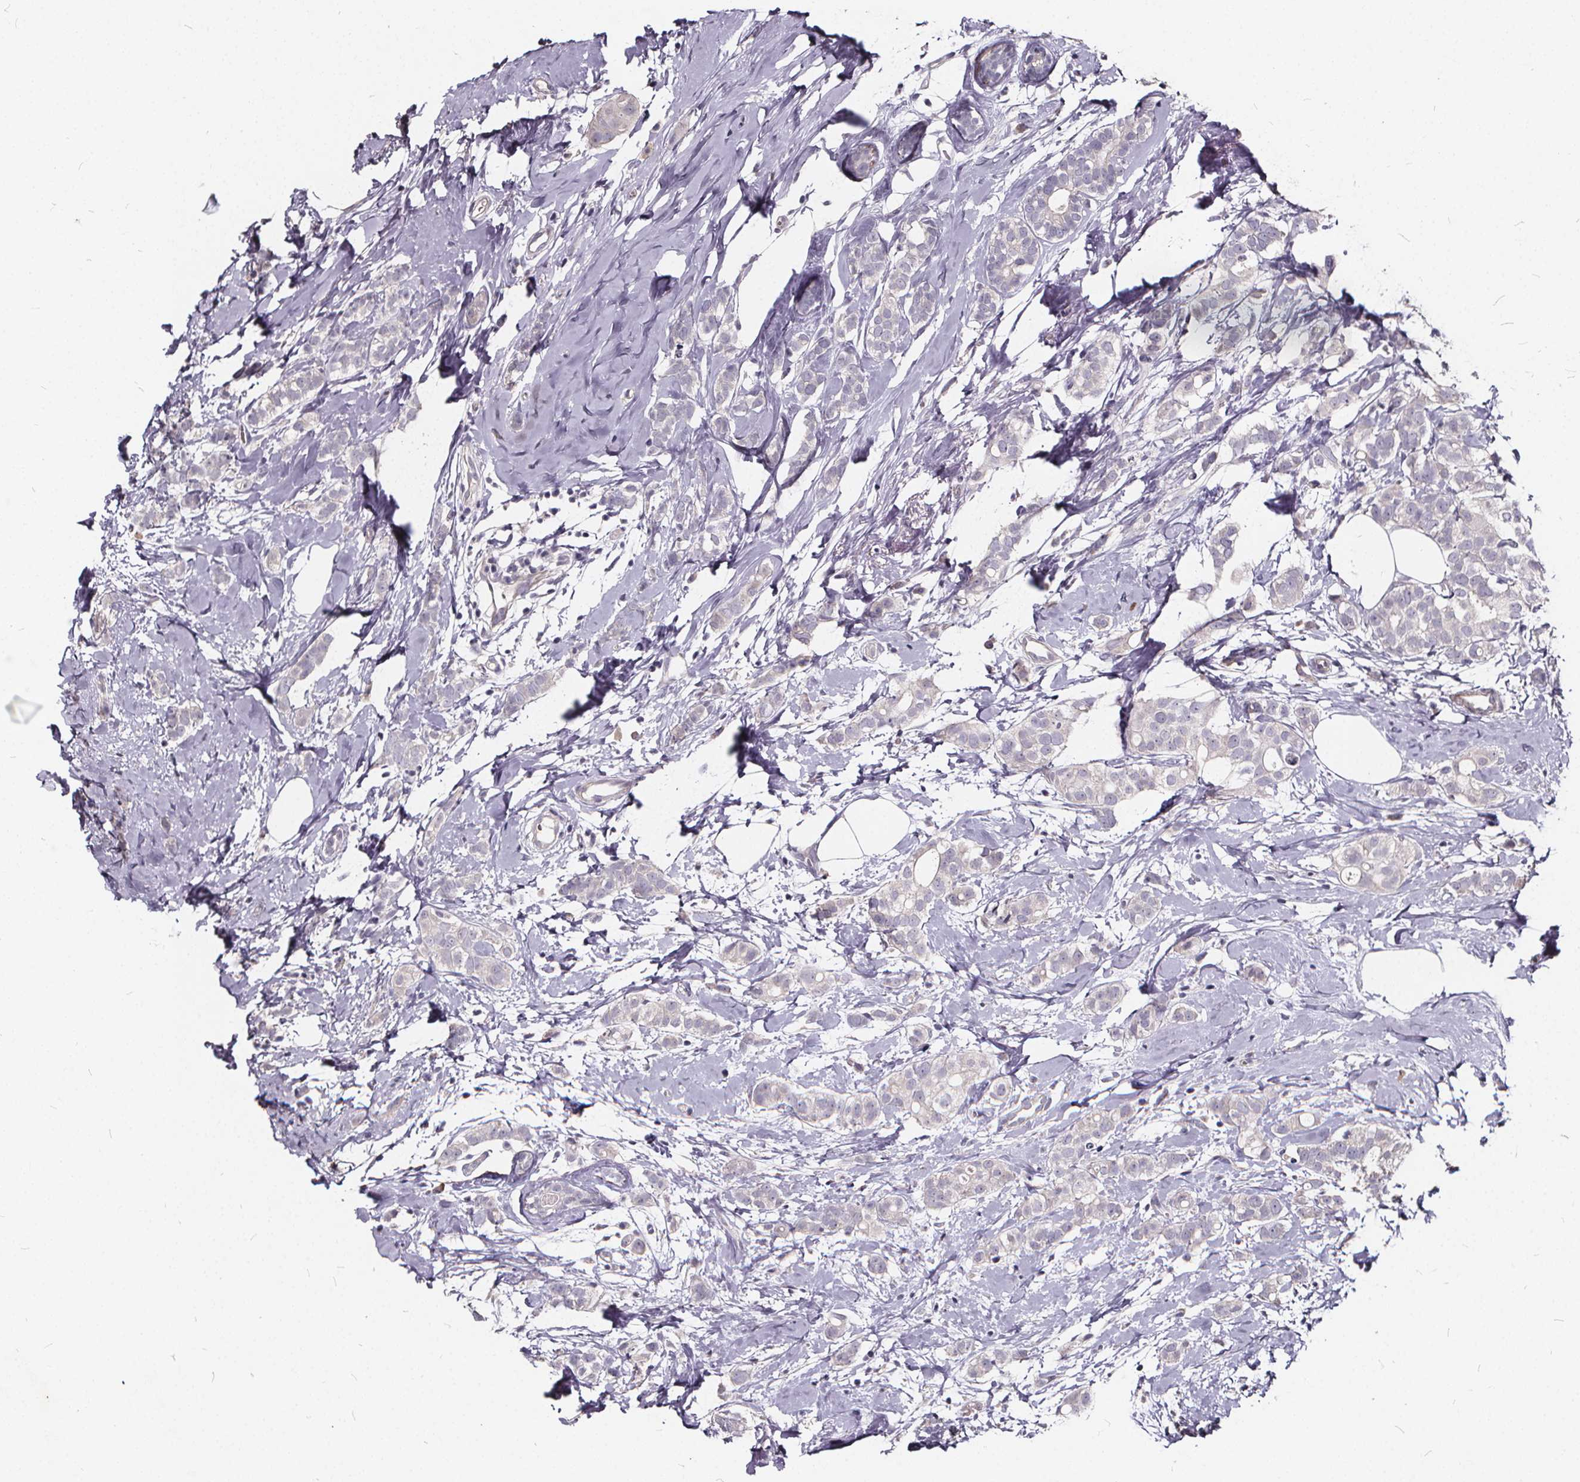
{"staining": {"intensity": "negative", "quantity": "none", "location": "none"}, "tissue": "breast cancer", "cell_type": "Tumor cells", "image_type": "cancer", "snomed": [{"axis": "morphology", "description": "Duct carcinoma"}, {"axis": "topography", "description": "Breast"}], "caption": "Immunohistochemical staining of human breast cancer shows no significant staining in tumor cells.", "gene": "TSPAN14", "patient": {"sex": "female", "age": 40}}